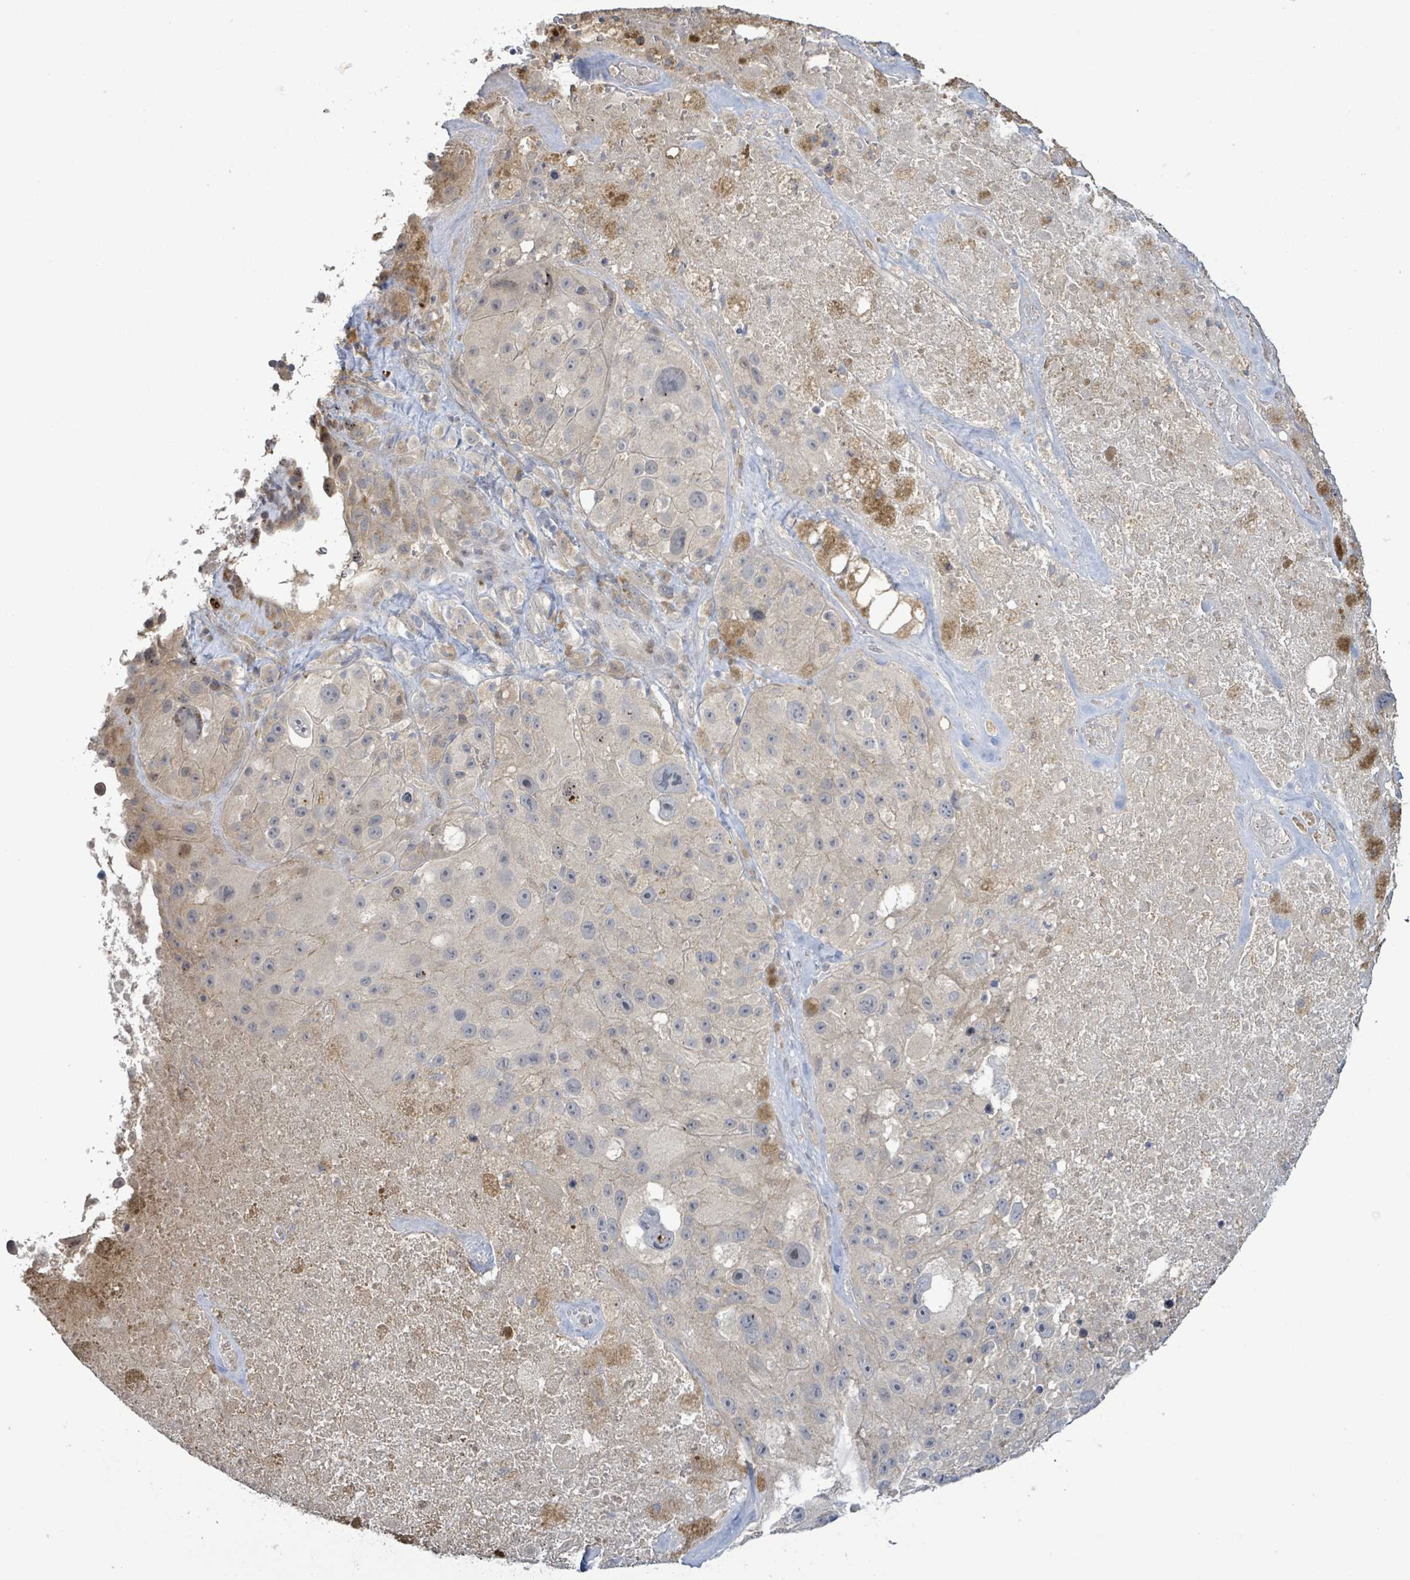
{"staining": {"intensity": "negative", "quantity": "none", "location": "none"}, "tissue": "melanoma", "cell_type": "Tumor cells", "image_type": "cancer", "snomed": [{"axis": "morphology", "description": "Malignant melanoma, Metastatic site"}, {"axis": "topography", "description": "Lymph node"}], "caption": "Immunohistochemistry (IHC) image of human malignant melanoma (metastatic site) stained for a protein (brown), which shows no positivity in tumor cells.", "gene": "SLIT3", "patient": {"sex": "male", "age": 62}}